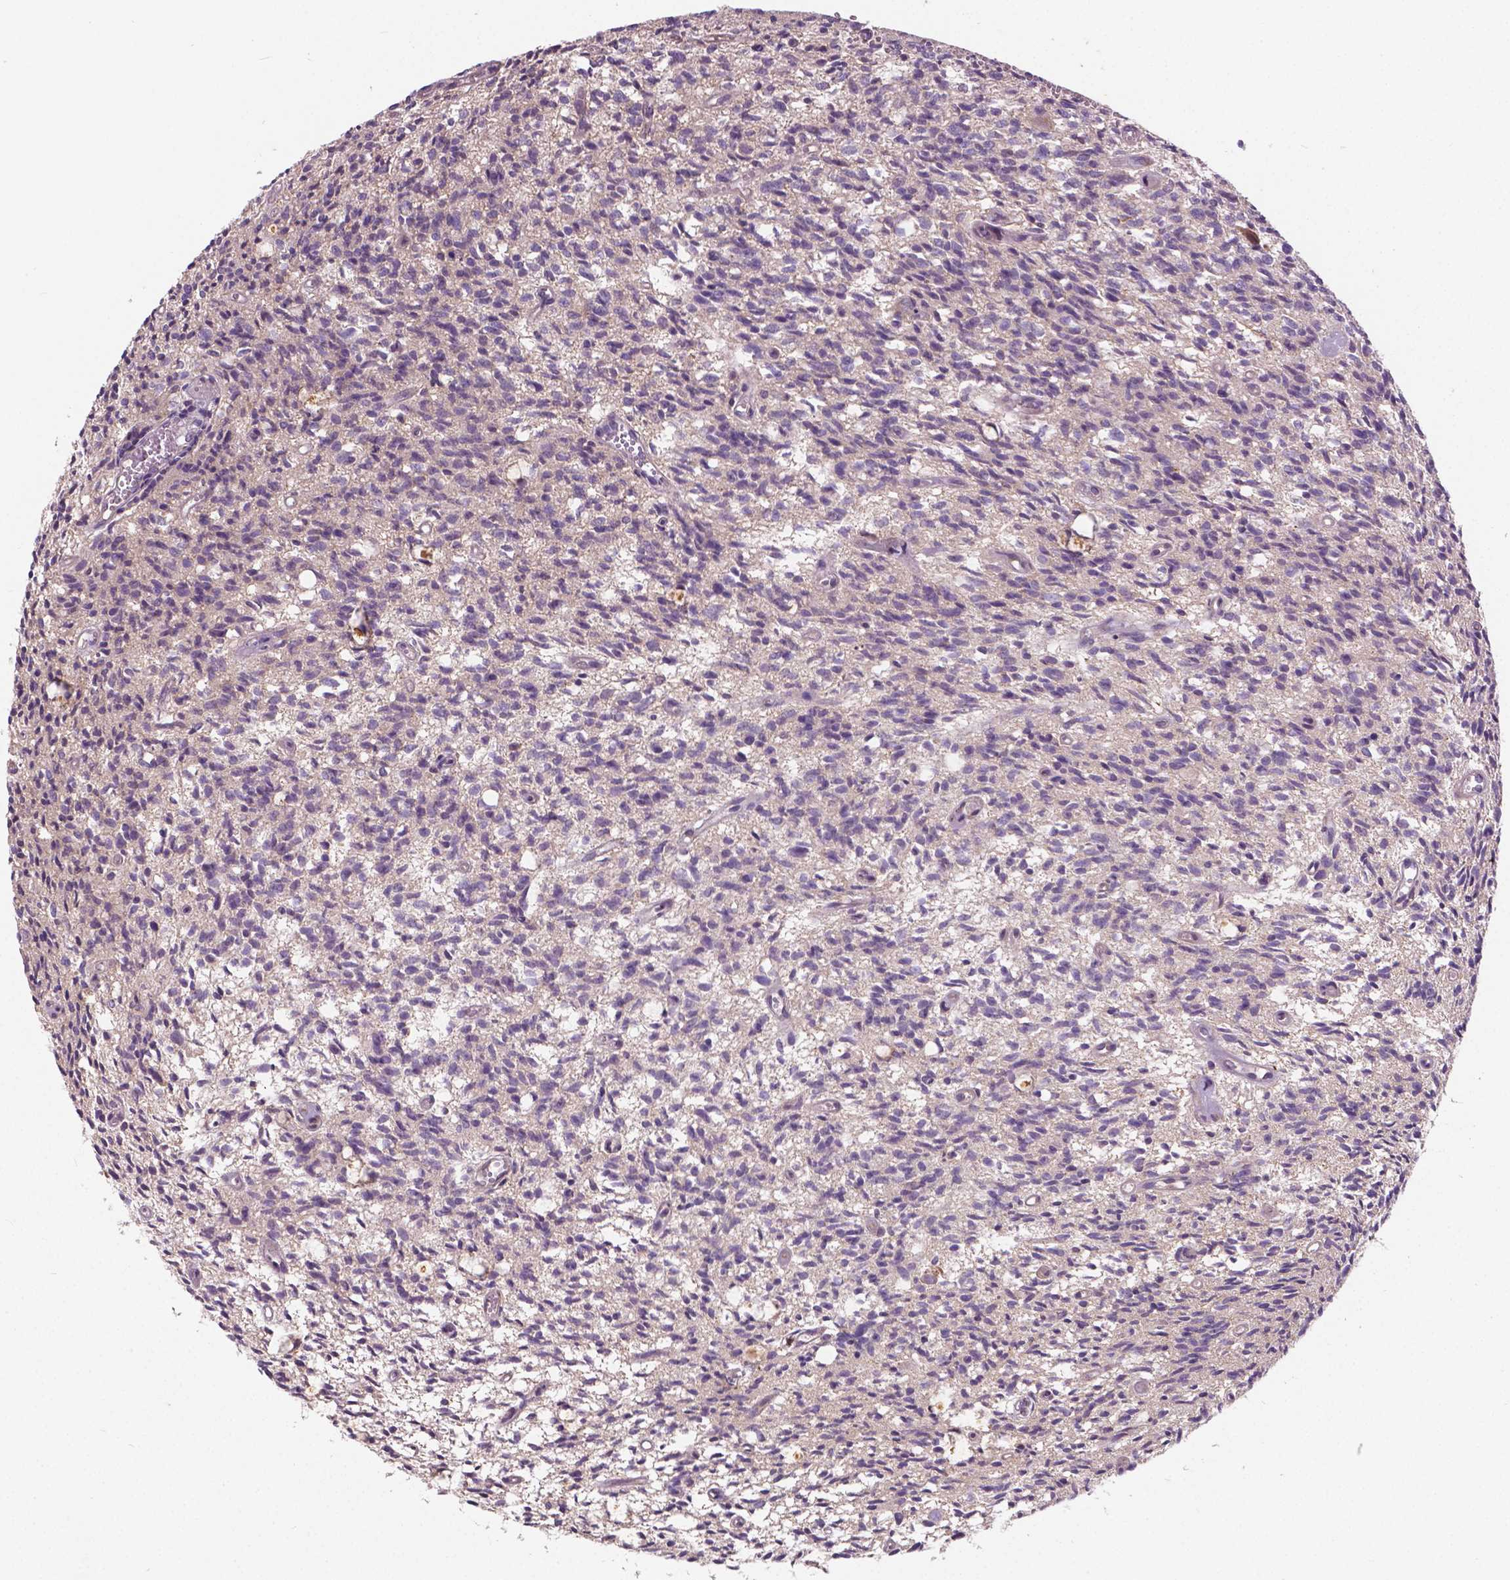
{"staining": {"intensity": "negative", "quantity": "none", "location": "none"}, "tissue": "glioma", "cell_type": "Tumor cells", "image_type": "cancer", "snomed": [{"axis": "morphology", "description": "Glioma, malignant, Low grade"}, {"axis": "topography", "description": "Brain"}], "caption": "Photomicrograph shows no protein expression in tumor cells of glioma tissue.", "gene": "MZT1", "patient": {"sex": "male", "age": 64}}